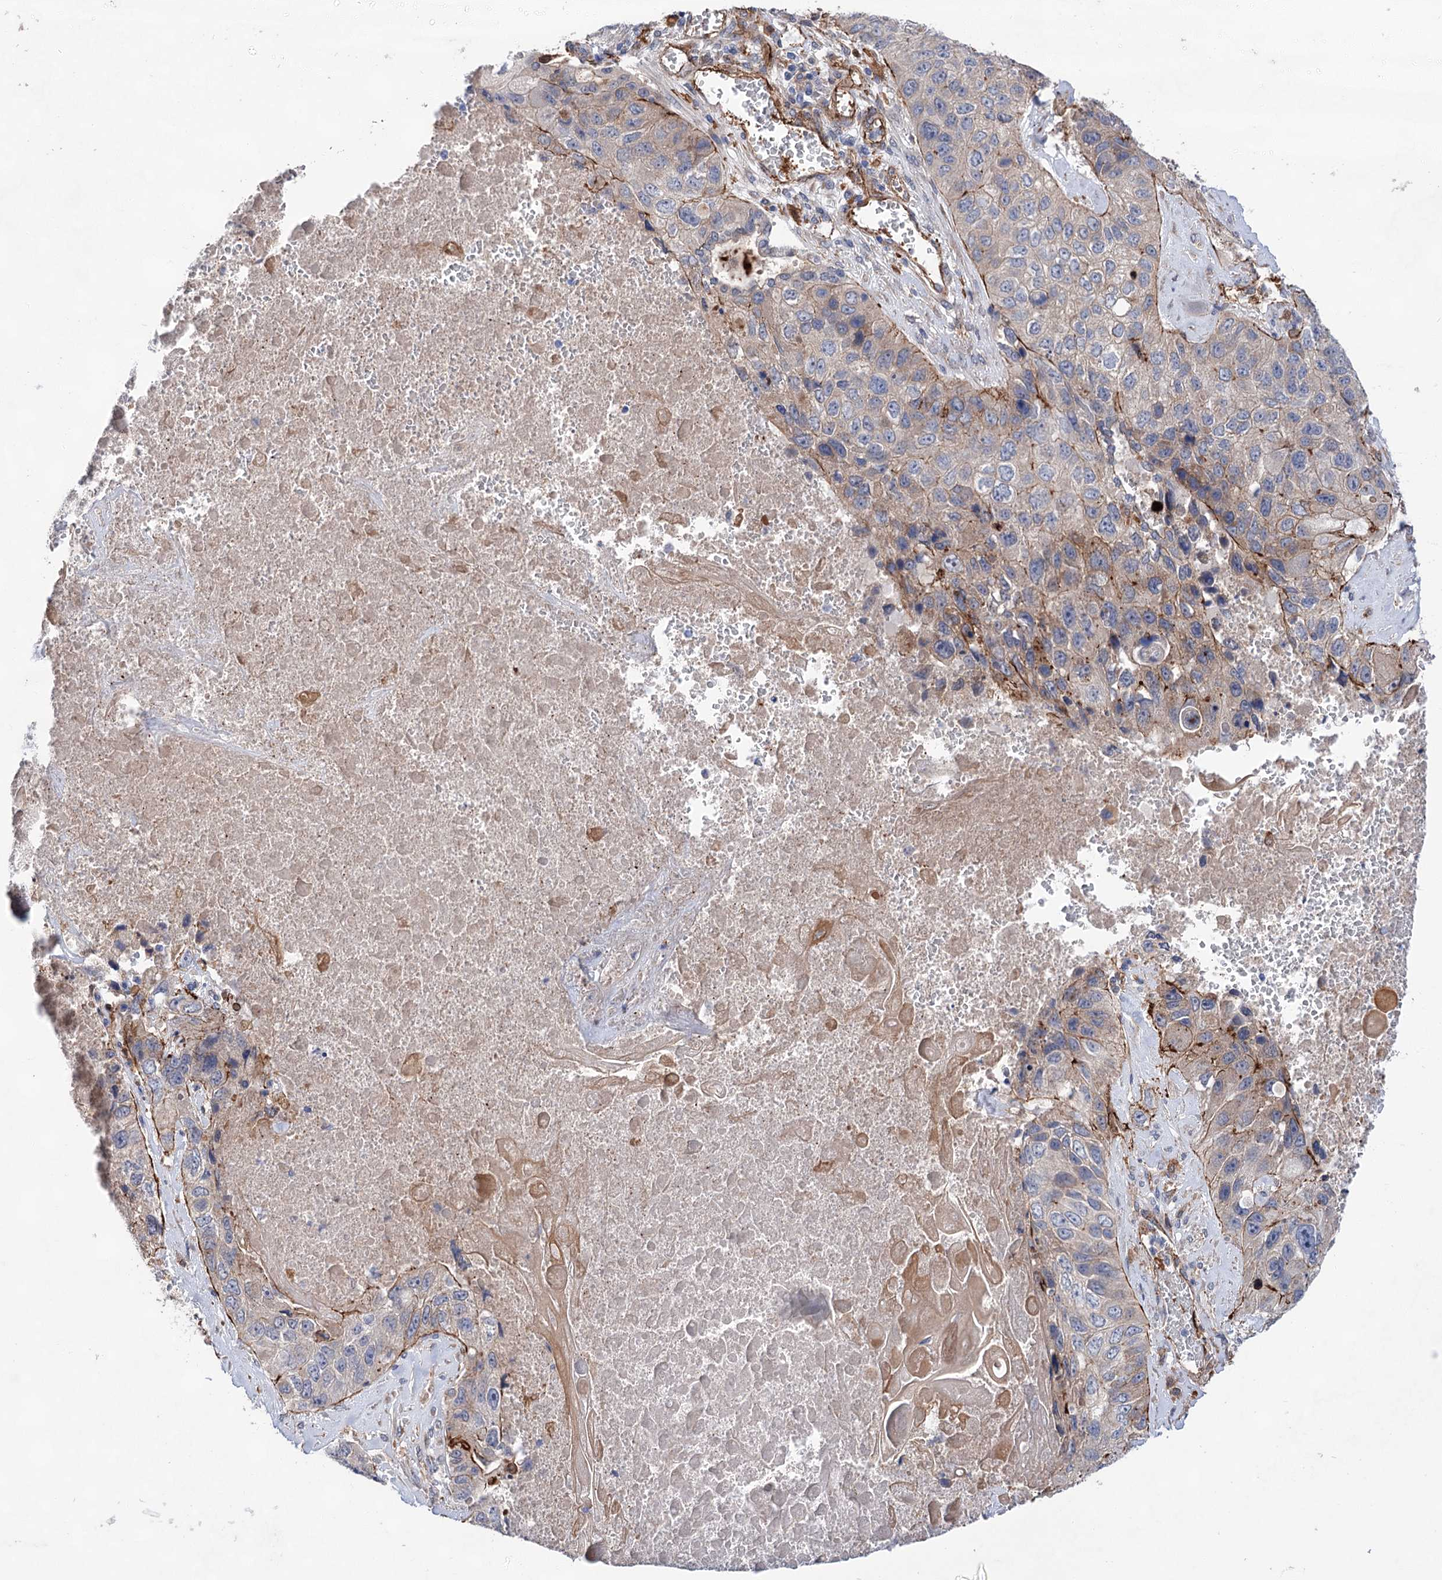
{"staining": {"intensity": "moderate", "quantity": "<25%", "location": "cytoplasmic/membranous"}, "tissue": "lung cancer", "cell_type": "Tumor cells", "image_type": "cancer", "snomed": [{"axis": "morphology", "description": "Squamous cell carcinoma, NOS"}, {"axis": "topography", "description": "Lung"}], "caption": "Lung squamous cell carcinoma stained with DAB (3,3'-diaminobenzidine) immunohistochemistry (IHC) demonstrates low levels of moderate cytoplasmic/membranous positivity in about <25% of tumor cells.", "gene": "TMTC3", "patient": {"sex": "male", "age": 61}}